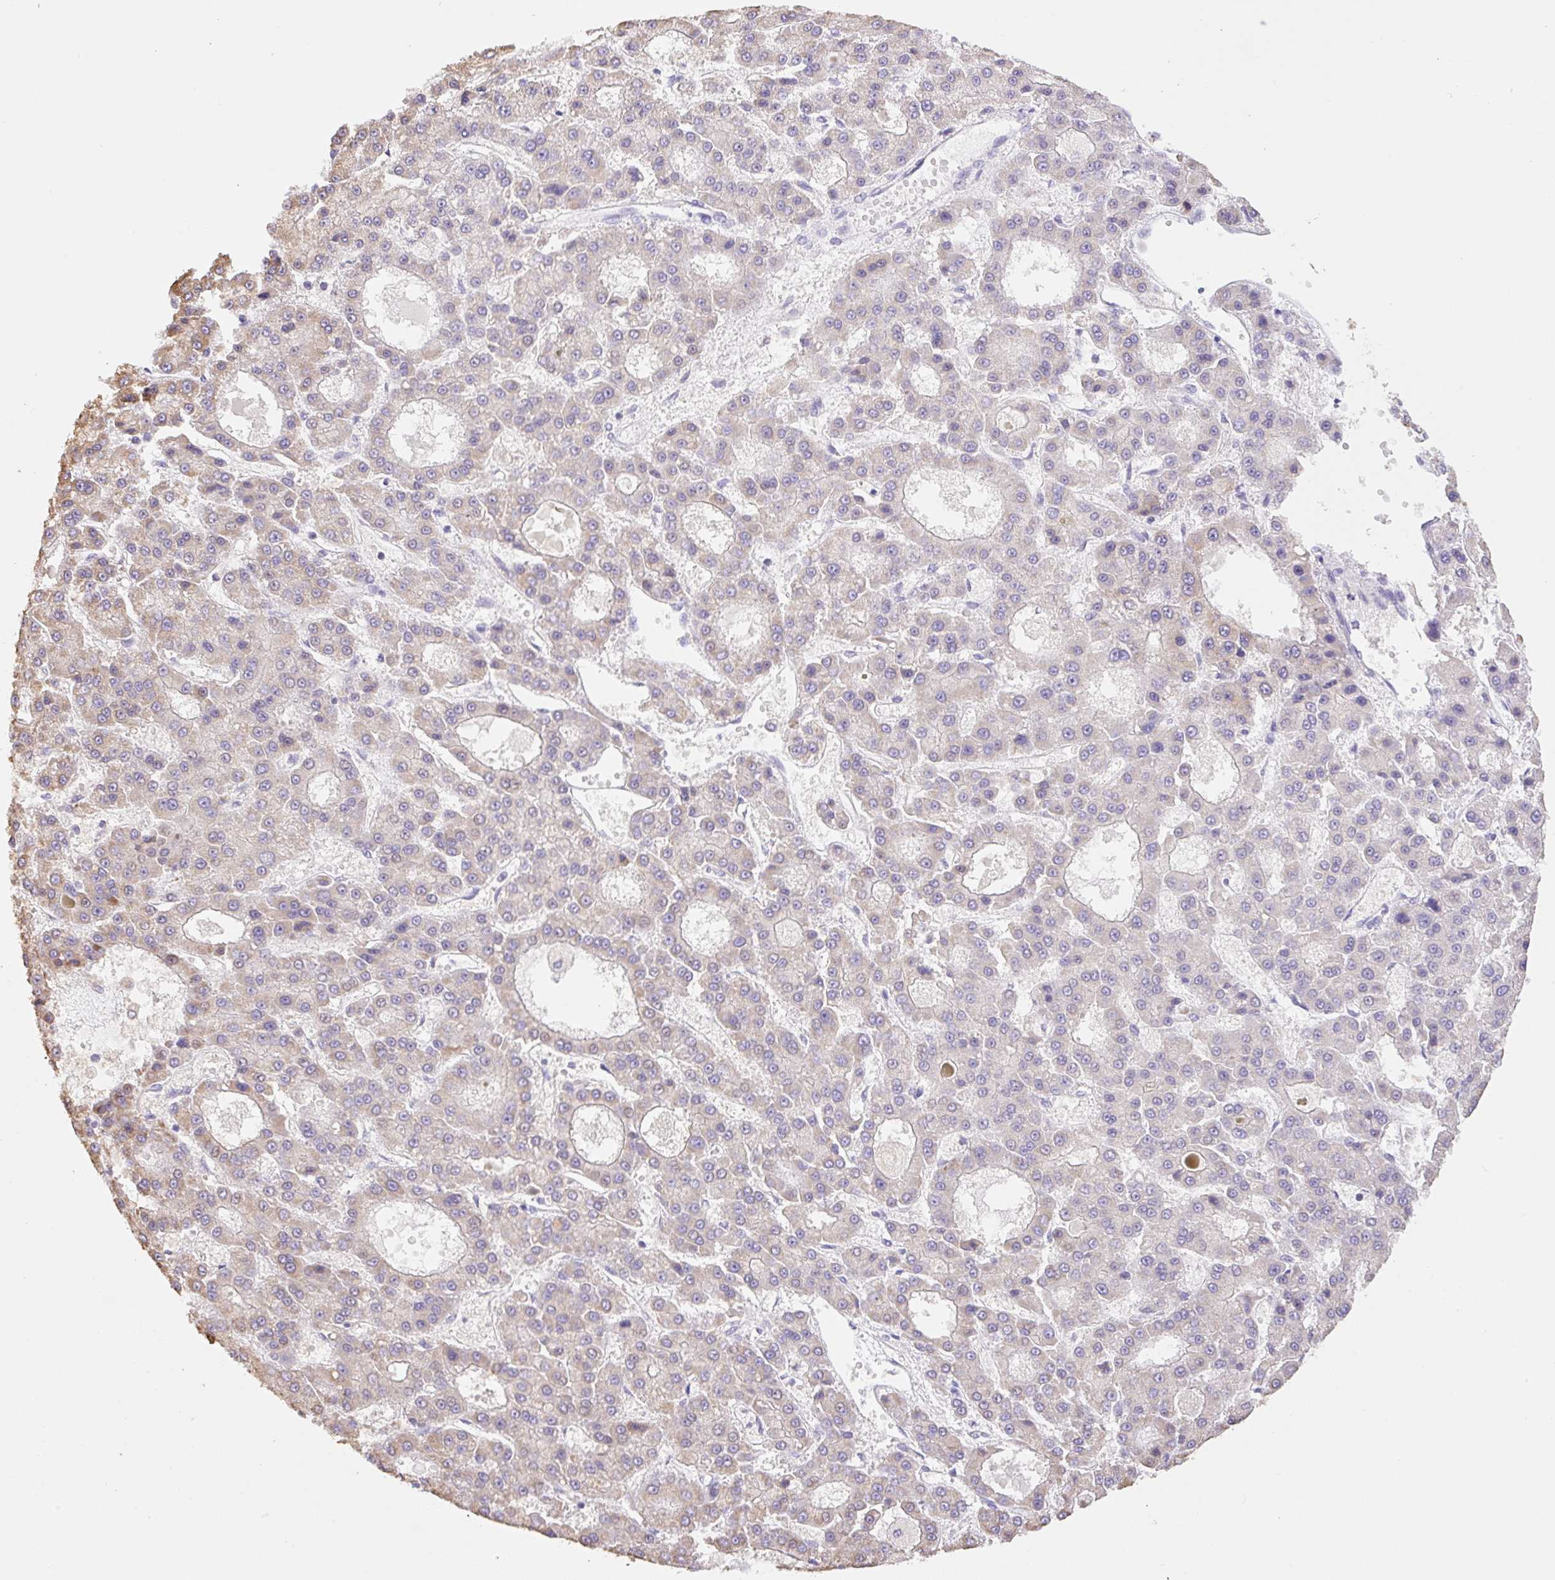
{"staining": {"intensity": "weak", "quantity": "<25%", "location": "cytoplasmic/membranous"}, "tissue": "liver cancer", "cell_type": "Tumor cells", "image_type": "cancer", "snomed": [{"axis": "morphology", "description": "Carcinoma, Hepatocellular, NOS"}, {"axis": "topography", "description": "Liver"}], "caption": "This is an immunohistochemistry histopathology image of human hepatocellular carcinoma (liver). There is no positivity in tumor cells.", "gene": "COPZ2", "patient": {"sex": "male", "age": 70}}